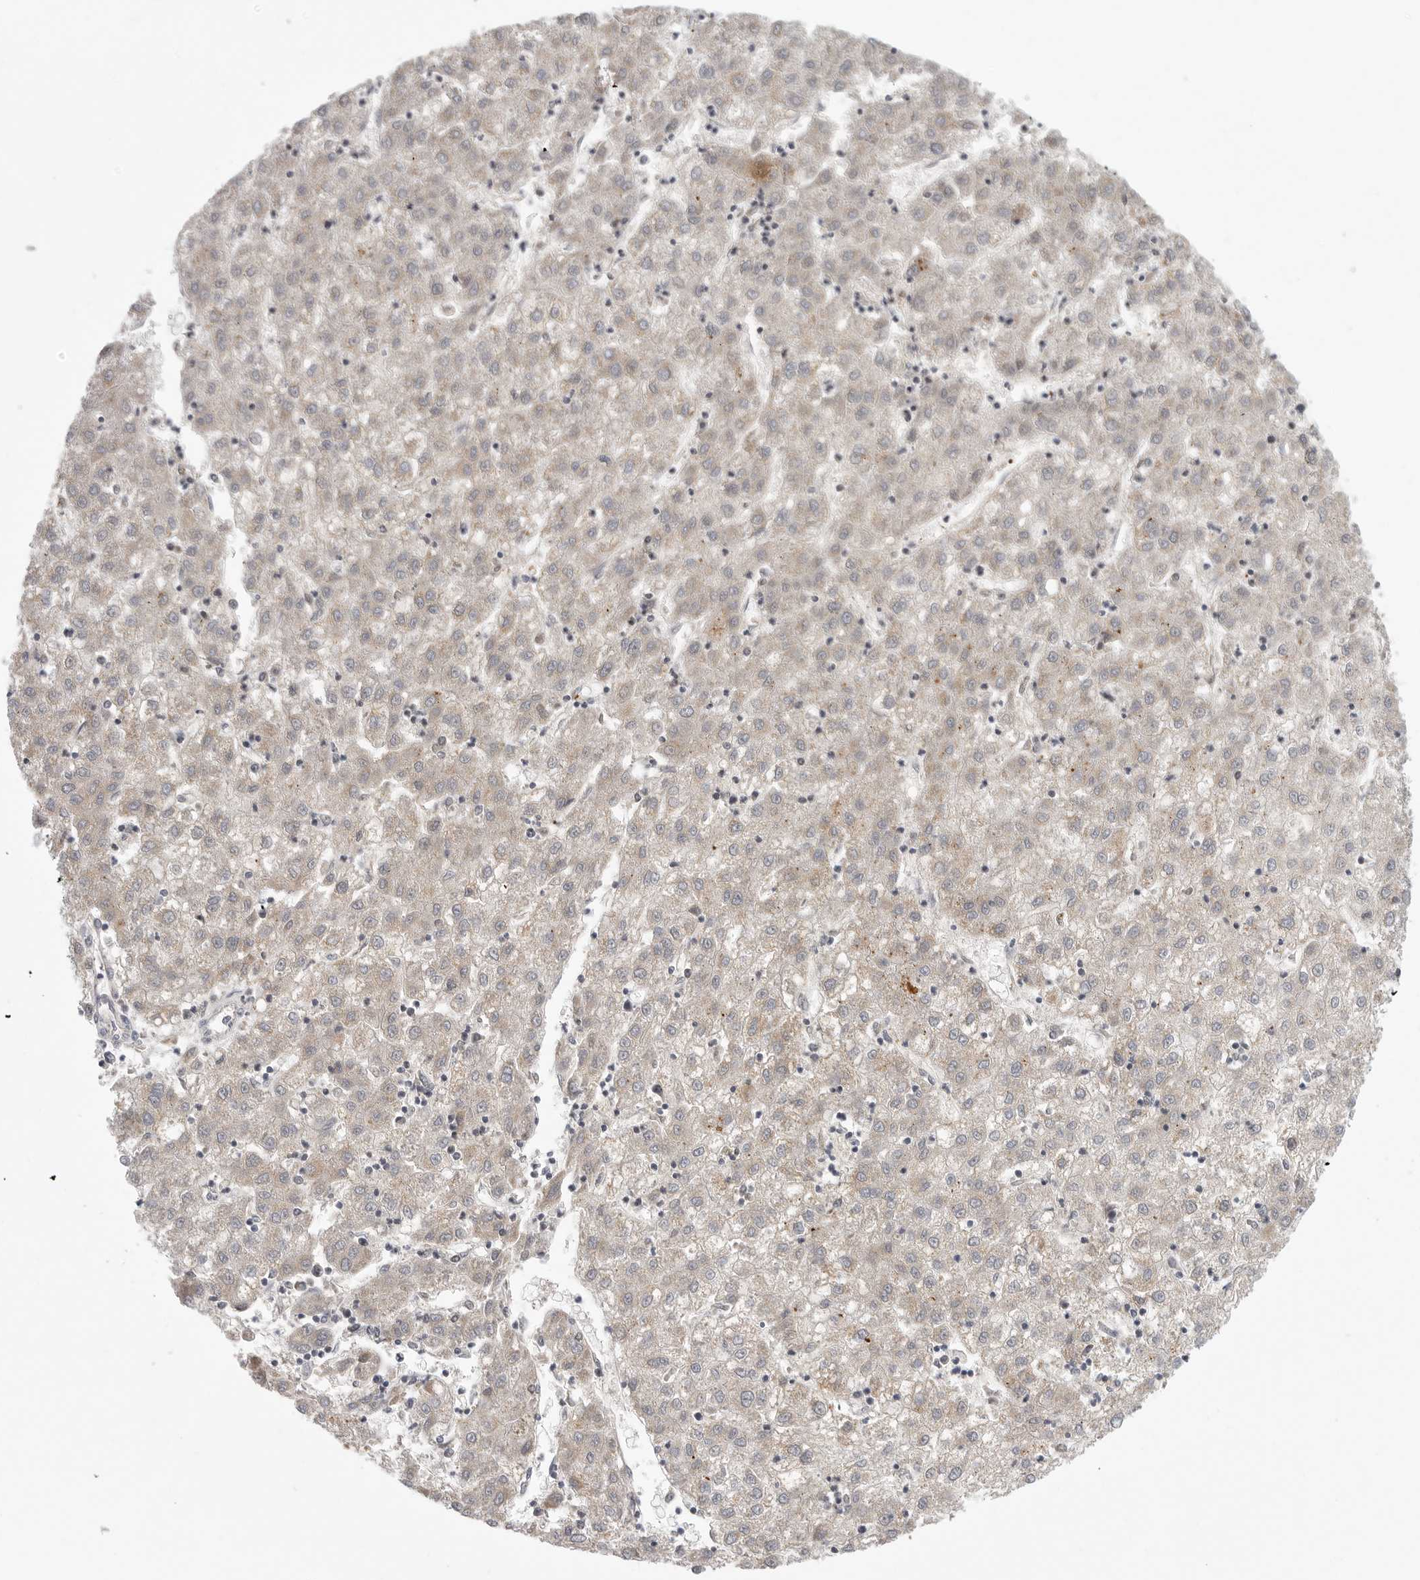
{"staining": {"intensity": "weak", "quantity": "<25%", "location": "cytoplasmic/membranous"}, "tissue": "liver cancer", "cell_type": "Tumor cells", "image_type": "cancer", "snomed": [{"axis": "morphology", "description": "Carcinoma, Hepatocellular, NOS"}, {"axis": "topography", "description": "Liver"}], "caption": "Human liver cancer (hepatocellular carcinoma) stained for a protein using IHC reveals no positivity in tumor cells.", "gene": "NECTIN1", "patient": {"sex": "male", "age": 72}}